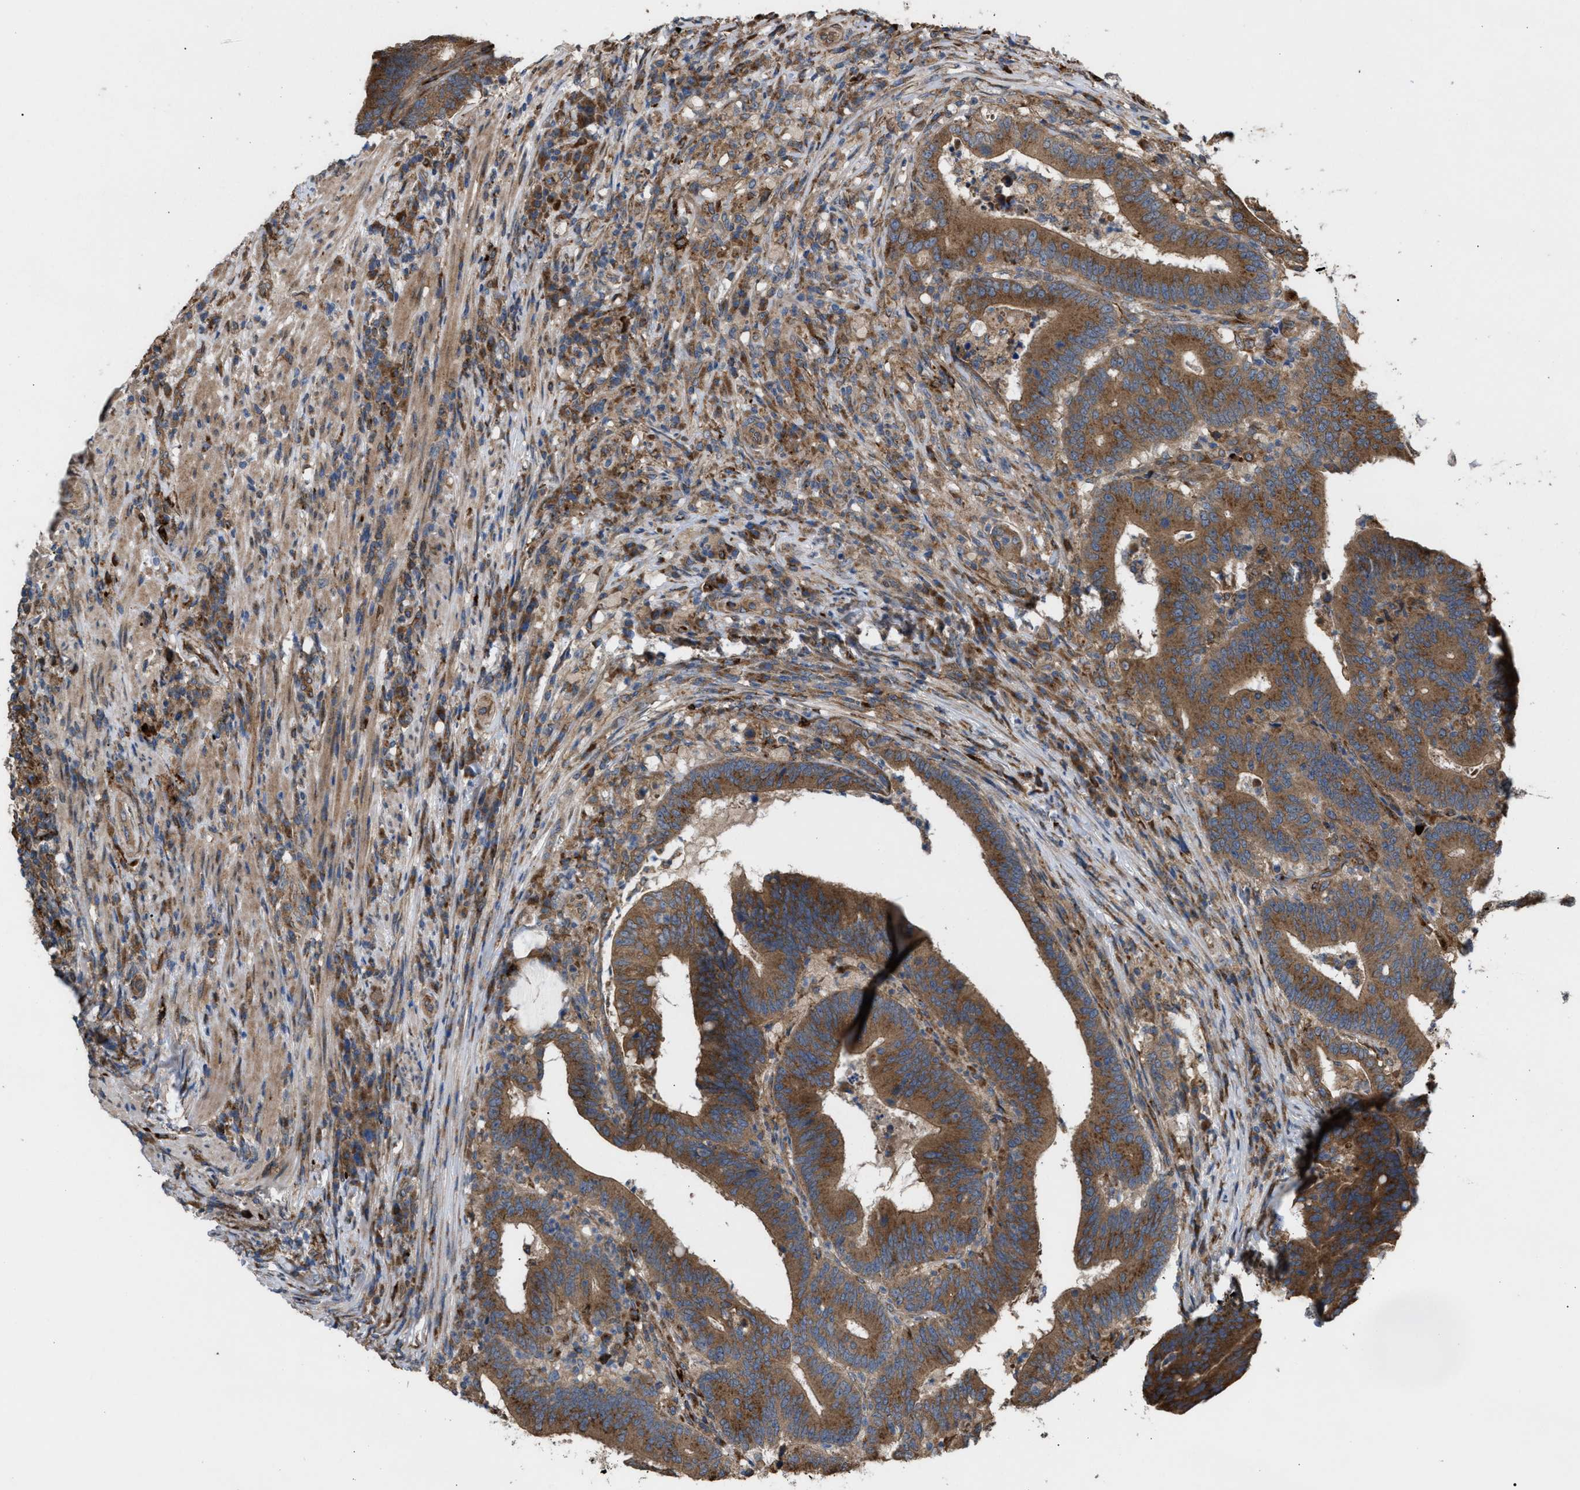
{"staining": {"intensity": "moderate", "quantity": ">75%", "location": "cytoplasmic/membranous"}, "tissue": "colorectal cancer", "cell_type": "Tumor cells", "image_type": "cancer", "snomed": [{"axis": "morphology", "description": "Adenocarcinoma, NOS"}, {"axis": "topography", "description": "Colon"}], "caption": "Adenocarcinoma (colorectal) stained for a protein shows moderate cytoplasmic/membranous positivity in tumor cells.", "gene": "GCC1", "patient": {"sex": "female", "age": 66}}